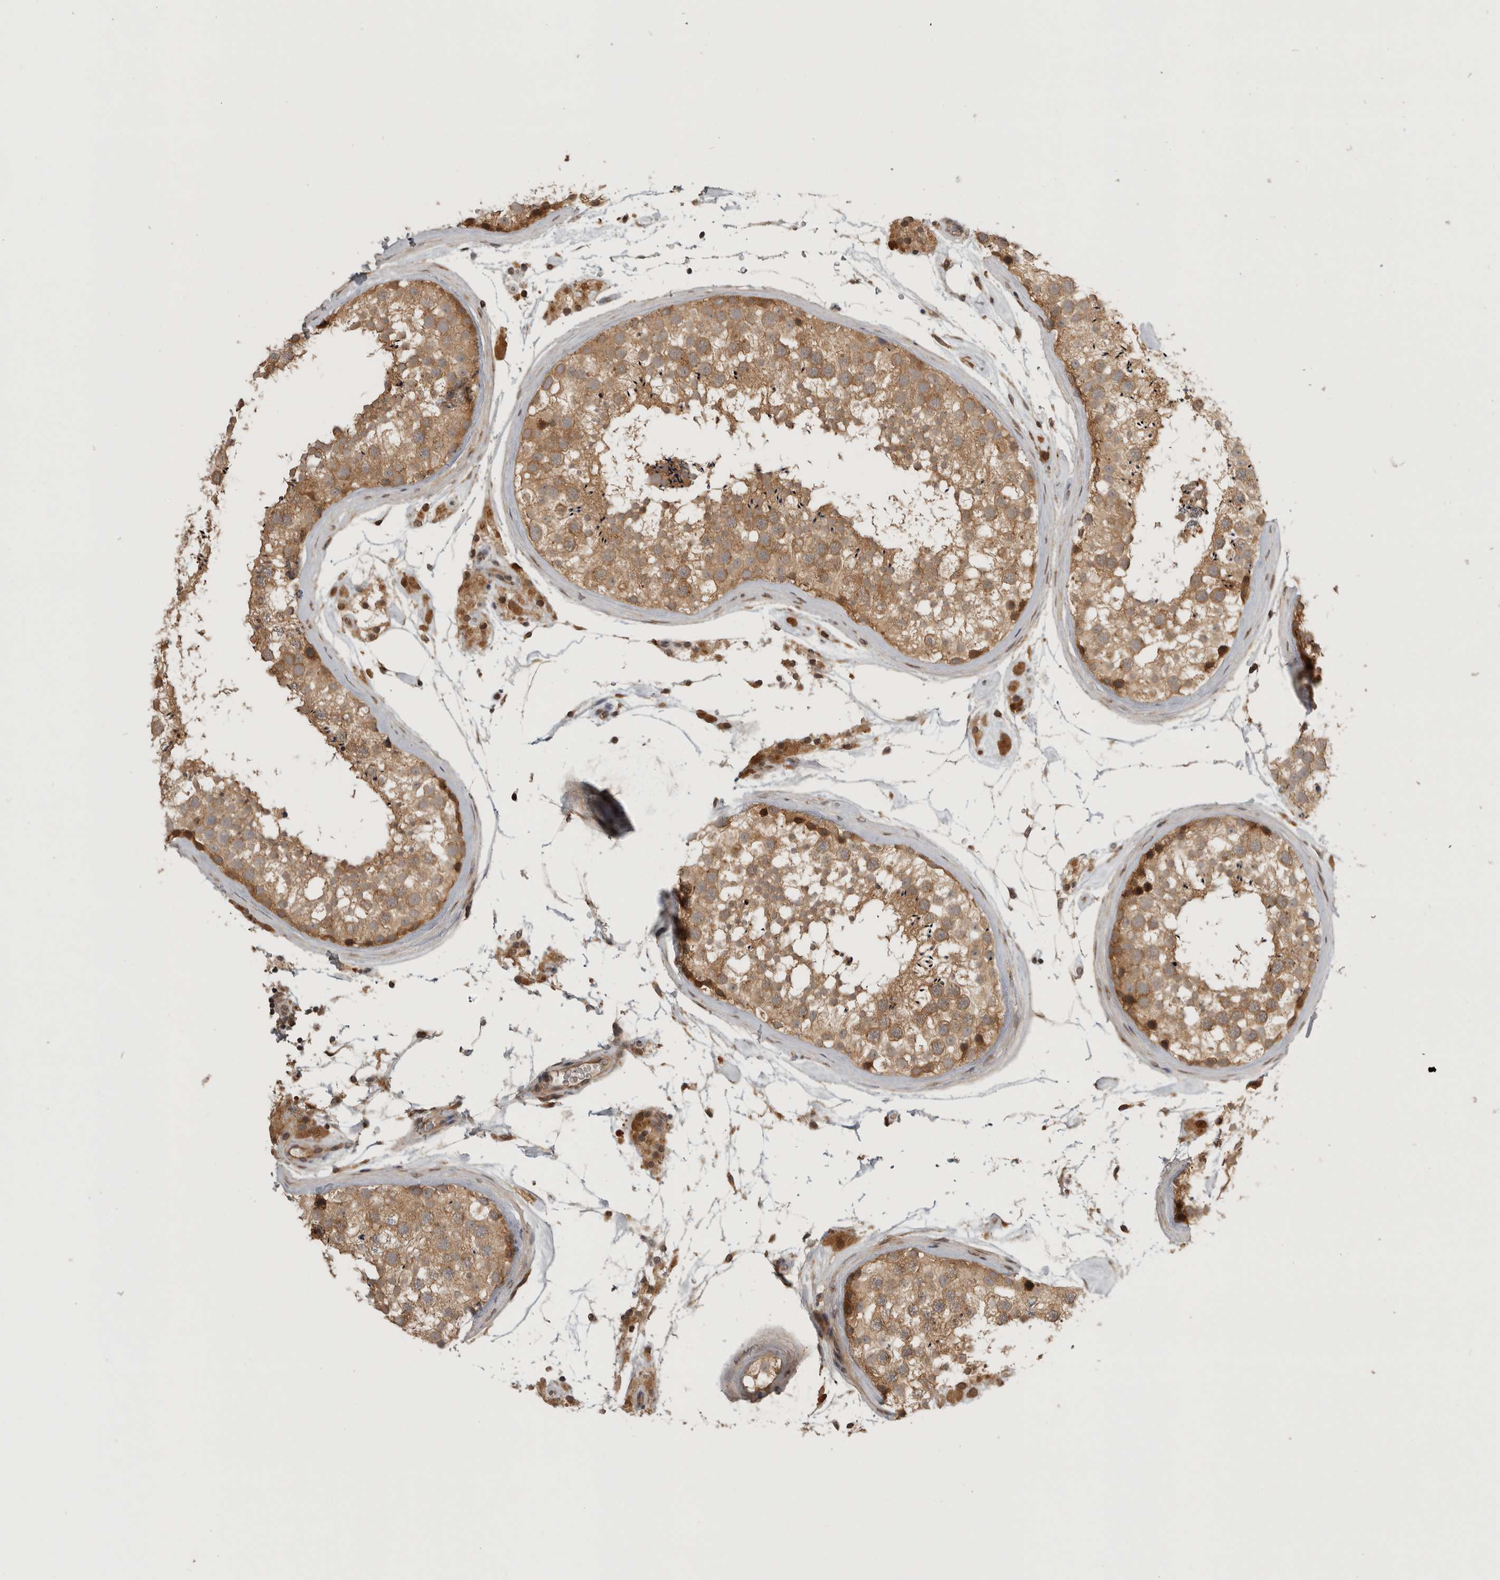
{"staining": {"intensity": "moderate", "quantity": ">75%", "location": "cytoplasmic/membranous"}, "tissue": "testis", "cell_type": "Cells in seminiferous ducts", "image_type": "normal", "snomed": [{"axis": "morphology", "description": "Normal tissue, NOS"}, {"axis": "topography", "description": "Testis"}], "caption": "A brown stain shows moderate cytoplasmic/membranous expression of a protein in cells in seminiferous ducts of normal human testis.", "gene": "CUEDC1", "patient": {"sex": "male", "age": 46}}